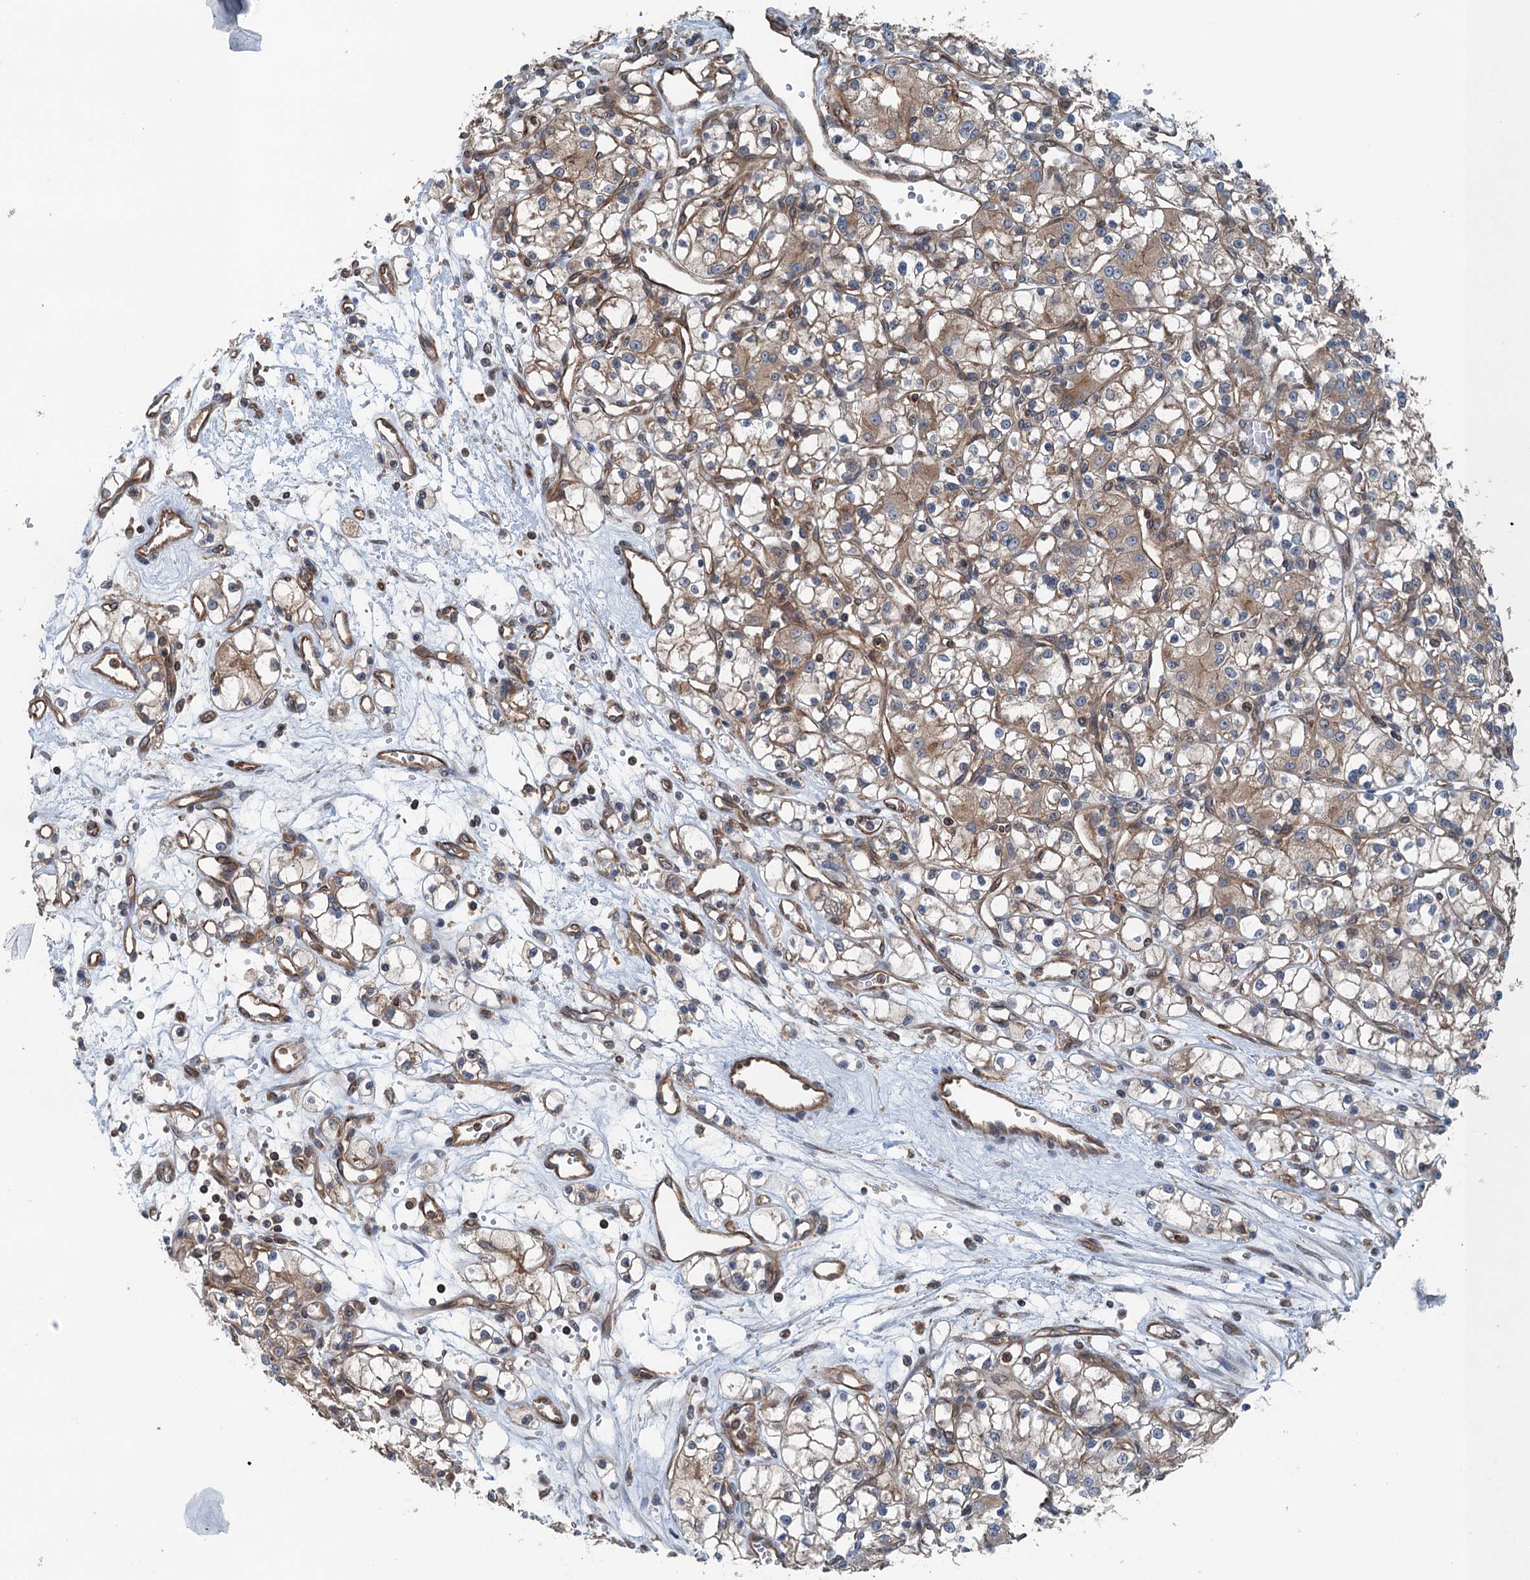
{"staining": {"intensity": "moderate", "quantity": "<25%", "location": "cytoplasmic/membranous"}, "tissue": "renal cancer", "cell_type": "Tumor cells", "image_type": "cancer", "snomed": [{"axis": "morphology", "description": "Adenocarcinoma, NOS"}, {"axis": "topography", "description": "Kidney"}], "caption": "The photomicrograph demonstrates immunohistochemical staining of renal cancer. There is moderate cytoplasmic/membranous positivity is identified in about <25% of tumor cells. (Stains: DAB in brown, nuclei in blue, Microscopy: brightfield microscopy at high magnification).", "gene": "TRAPPC8", "patient": {"sex": "female", "age": 59}}